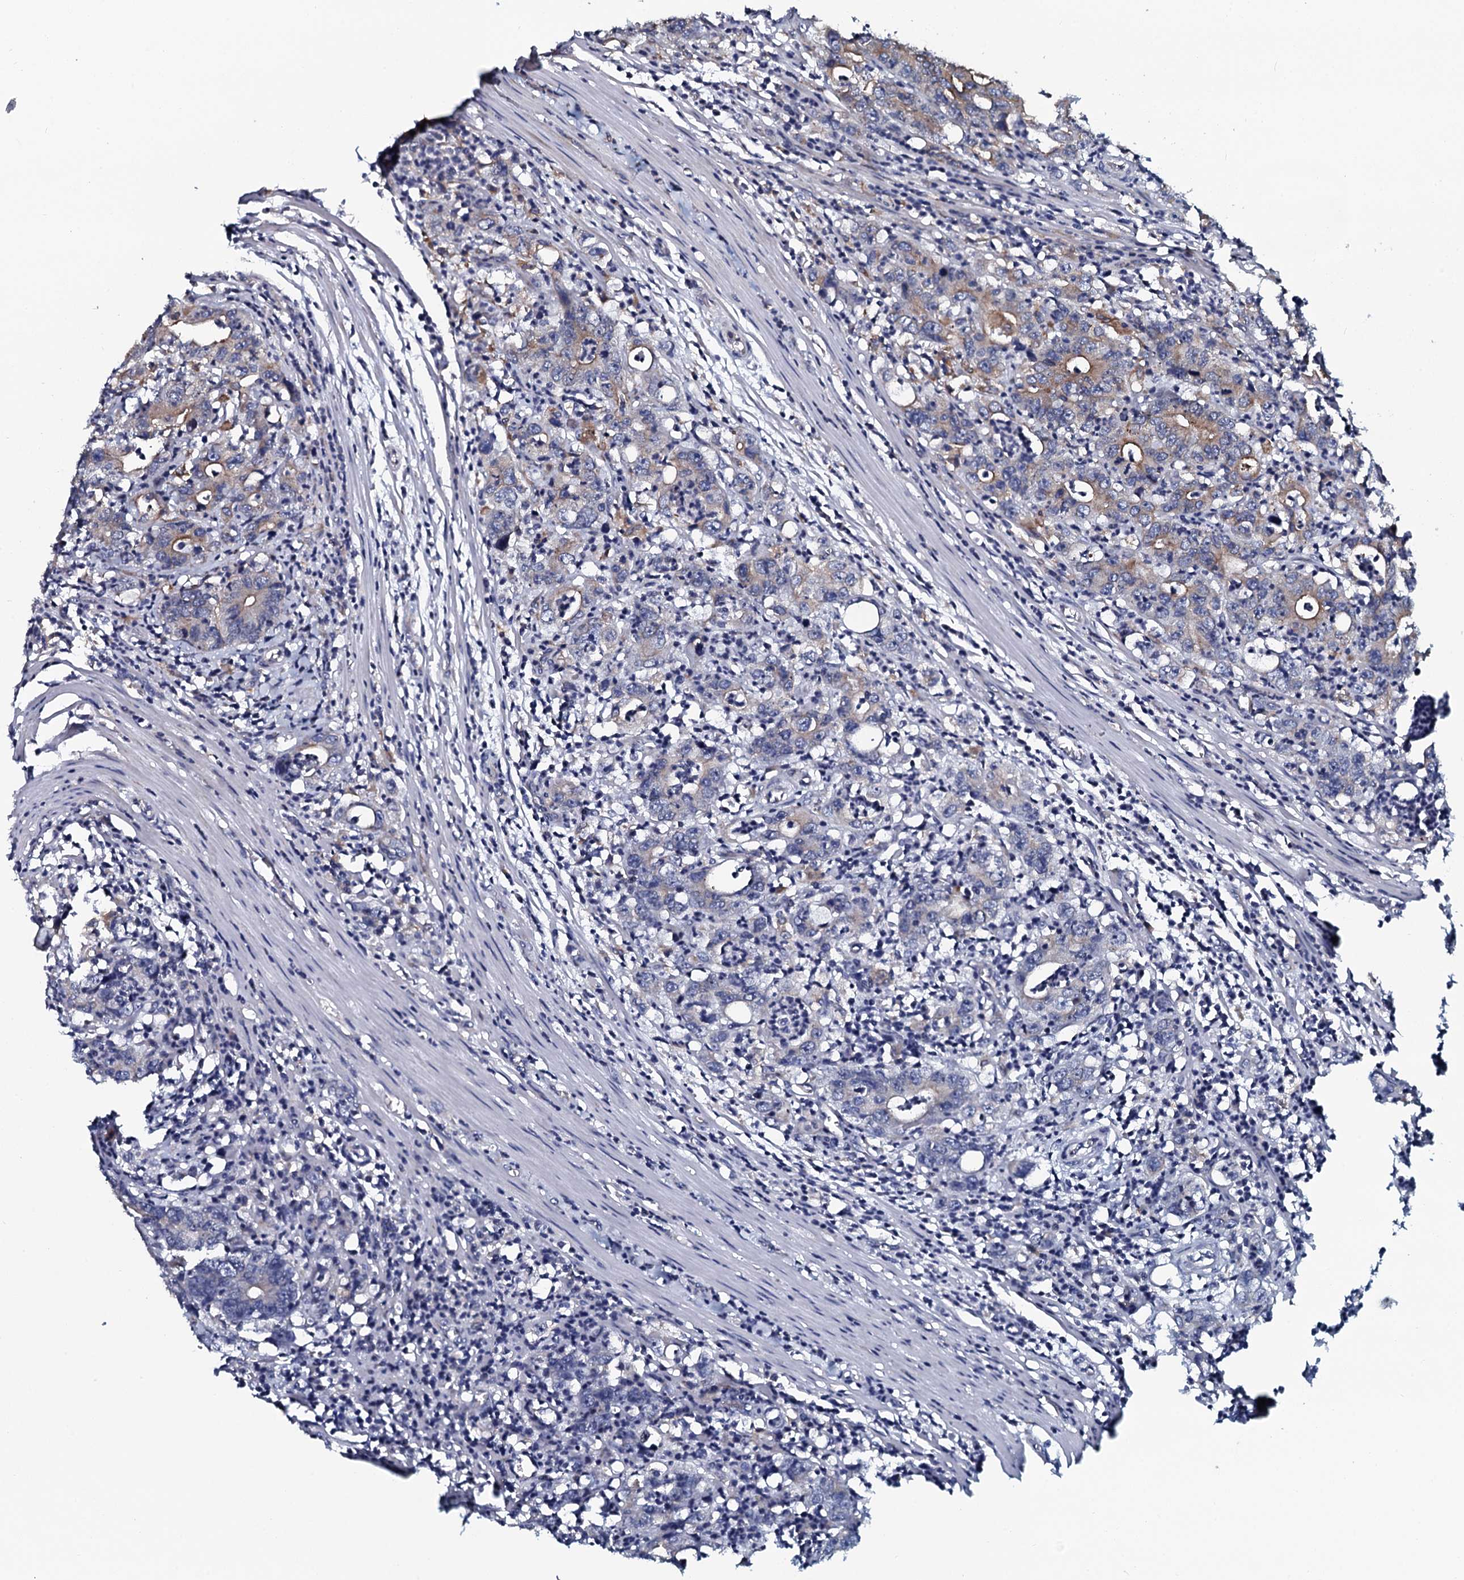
{"staining": {"intensity": "moderate", "quantity": "<25%", "location": "cytoplasmic/membranous"}, "tissue": "colorectal cancer", "cell_type": "Tumor cells", "image_type": "cancer", "snomed": [{"axis": "morphology", "description": "Adenocarcinoma, NOS"}, {"axis": "topography", "description": "Colon"}], "caption": "Colorectal adenocarcinoma stained with DAB (3,3'-diaminobenzidine) immunohistochemistry demonstrates low levels of moderate cytoplasmic/membranous positivity in approximately <25% of tumor cells.", "gene": "TMEM151A", "patient": {"sex": "female", "age": 75}}